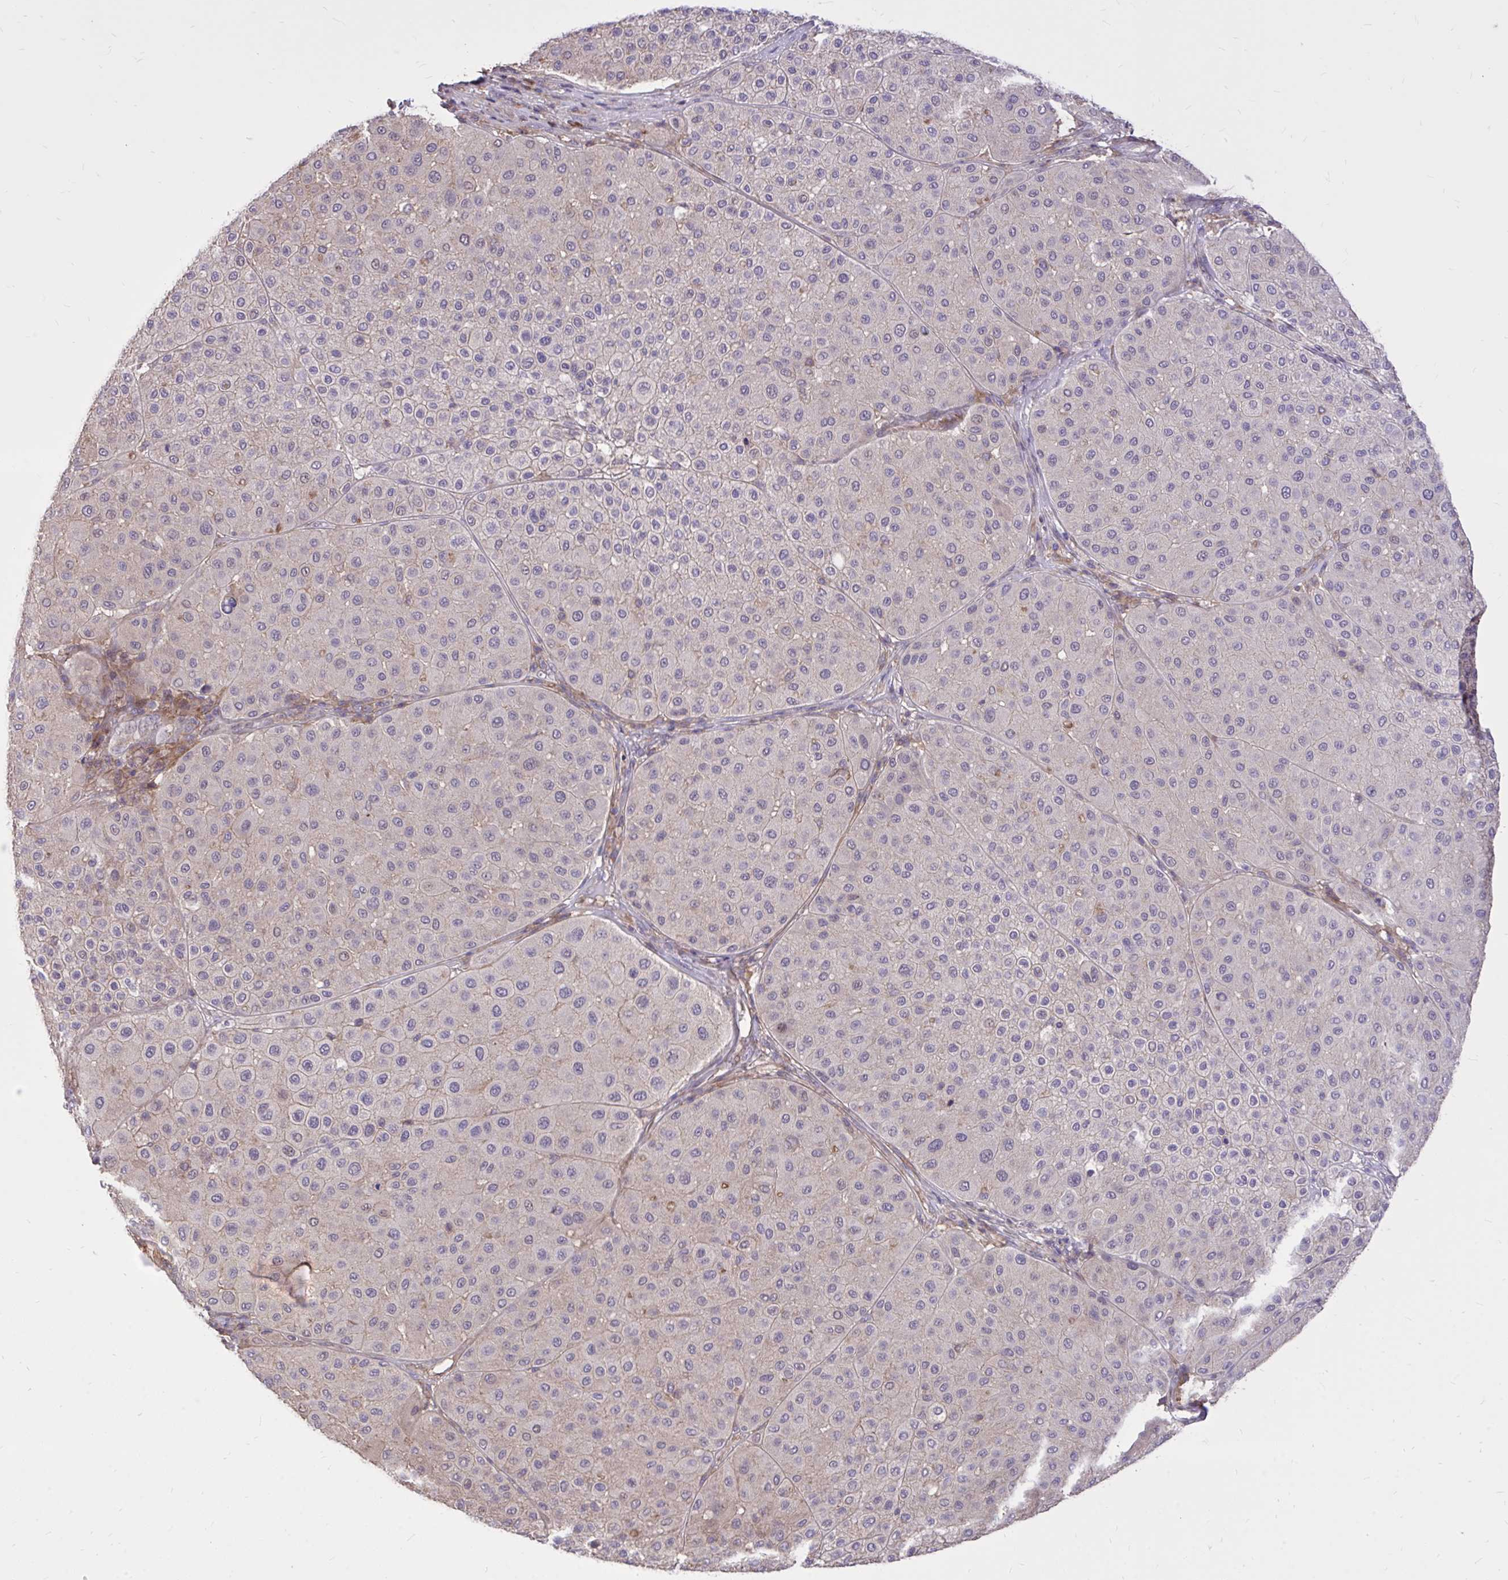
{"staining": {"intensity": "weak", "quantity": "<25%", "location": "cytoplasmic/membranous"}, "tissue": "melanoma", "cell_type": "Tumor cells", "image_type": "cancer", "snomed": [{"axis": "morphology", "description": "Malignant melanoma, Metastatic site"}, {"axis": "topography", "description": "Smooth muscle"}], "caption": "A micrograph of melanoma stained for a protein demonstrates no brown staining in tumor cells.", "gene": "IGFL2", "patient": {"sex": "male", "age": 41}}